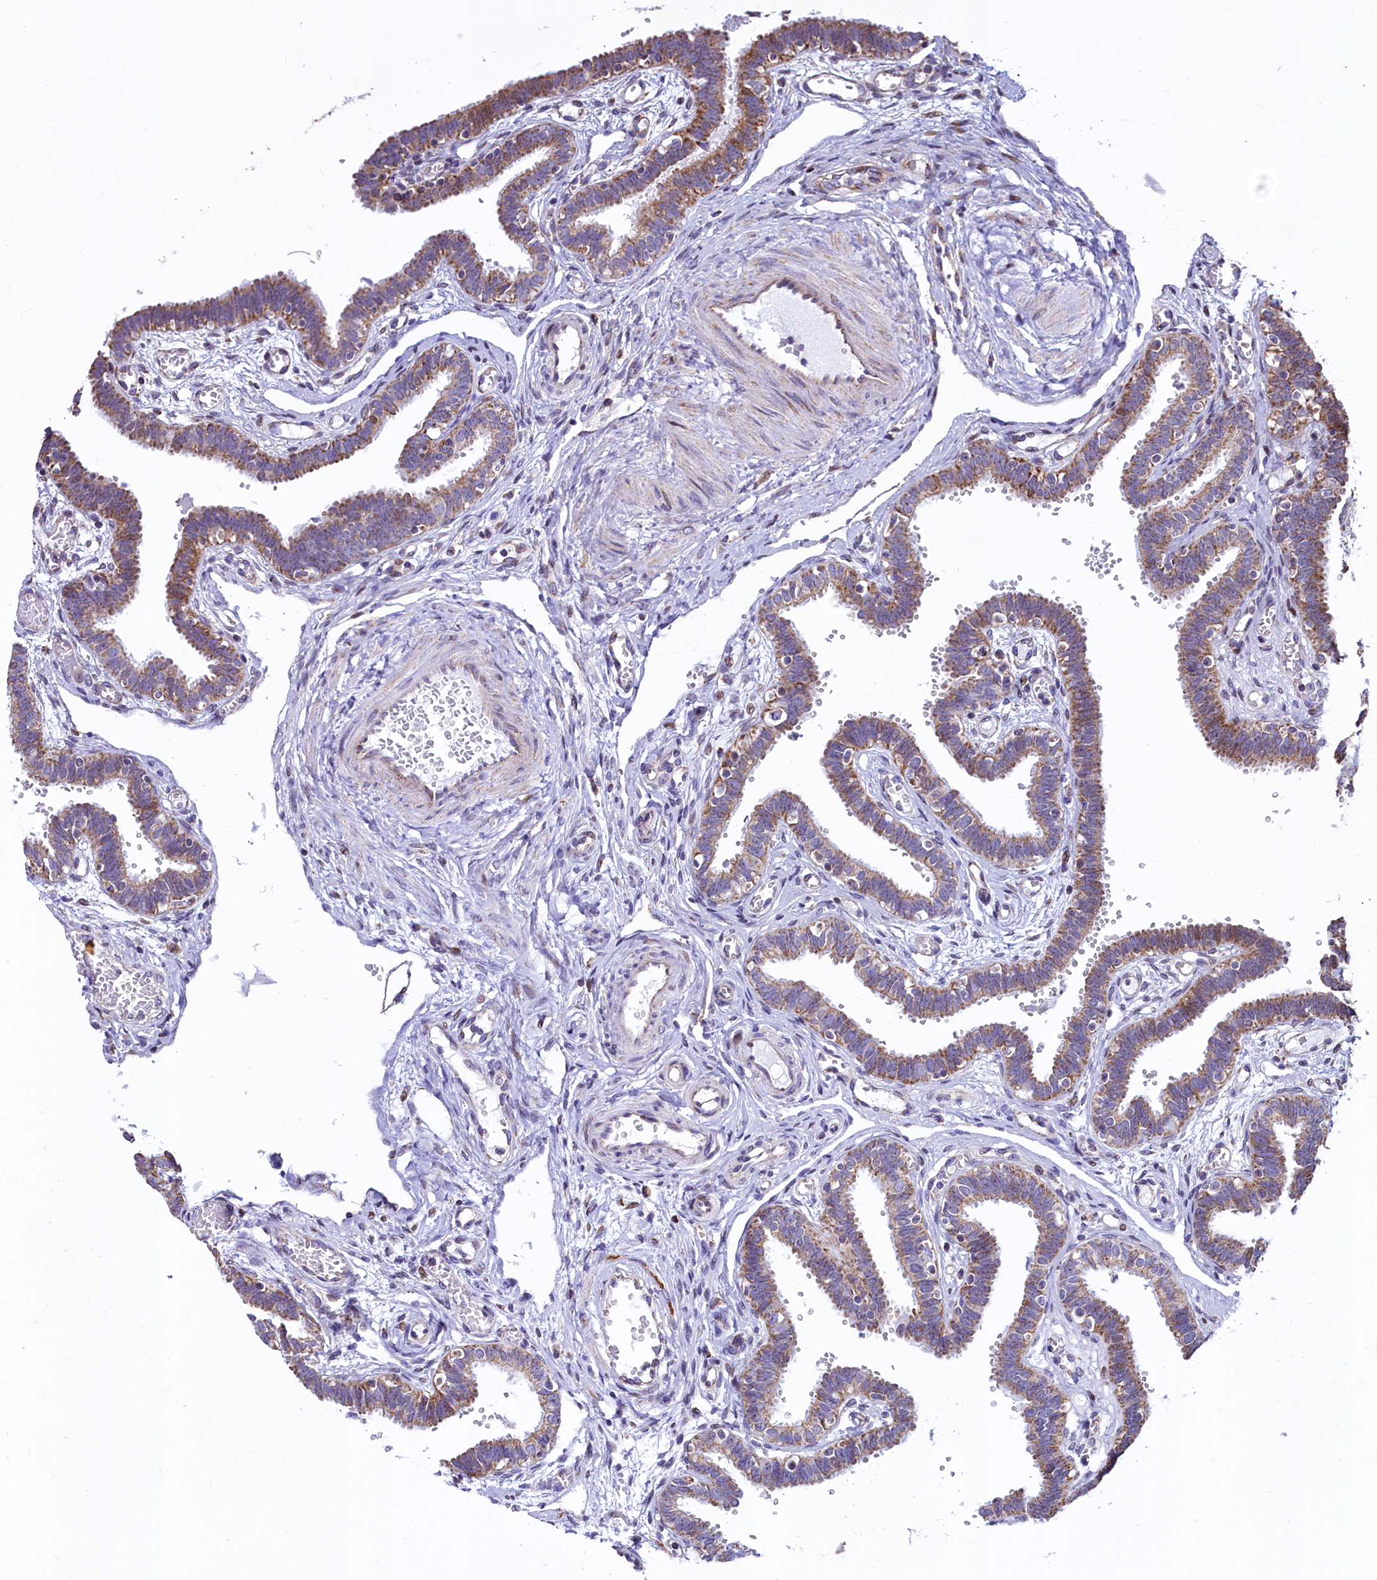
{"staining": {"intensity": "moderate", "quantity": "25%-75%", "location": "cytoplasmic/membranous"}, "tissue": "fallopian tube", "cell_type": "Glandular cells", "image_type": "normal", "snomed": [{"axis": "morphology", "description": "Normal tissue, NOS"}, {"axis": "topography", "description": "Fallopian tube"}, {"axis": "topography", "description": "Placenta"}], "caption": "Unremarkable fallopian tube displays moderate cytoplasmic/membranous expression in approximately 25%-75% of glandular cells, visualized by immunohistochemistry.", "gene": "VWCE", "patient": {"sex": "female", "age": 32}}